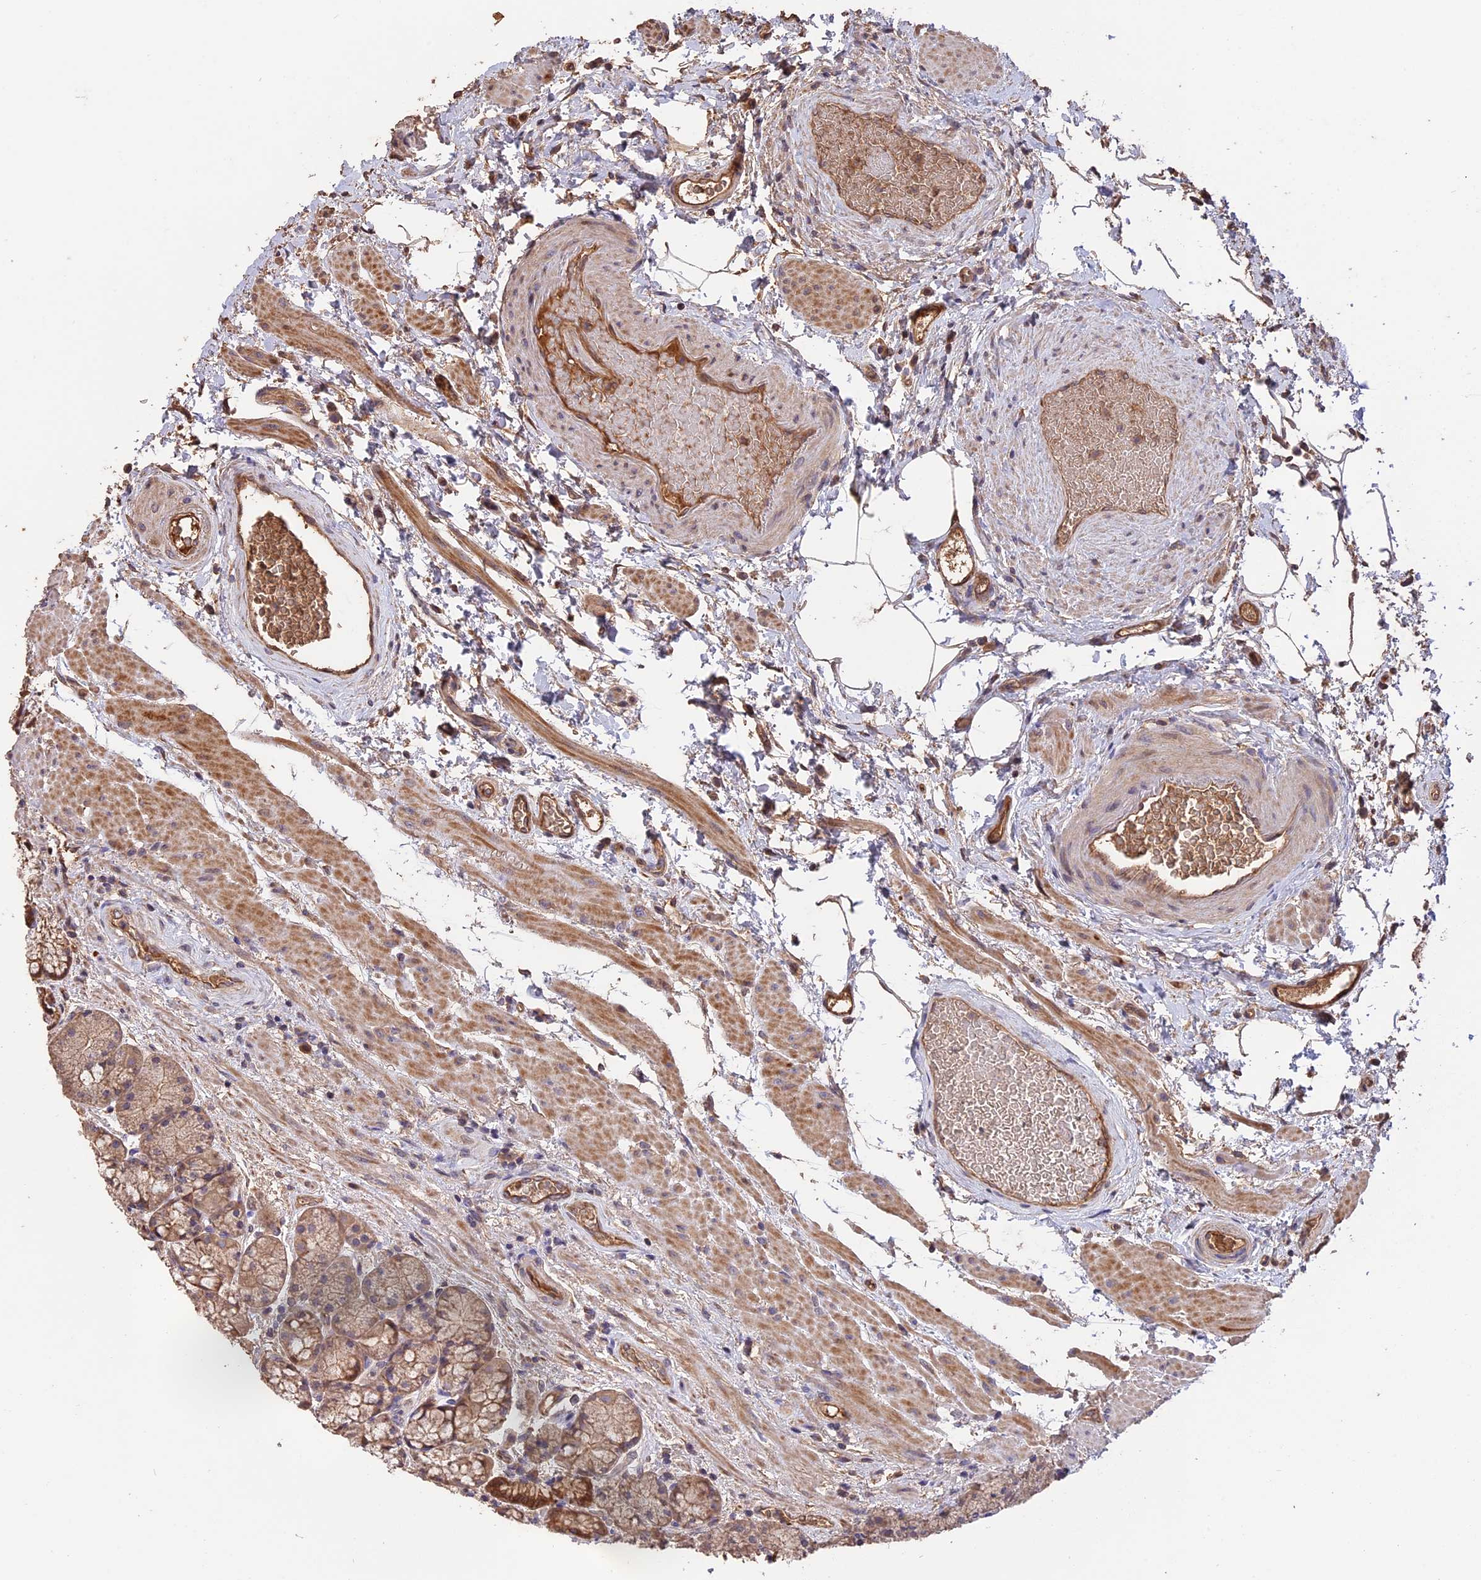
{"staining": {"intensity": "strong", "quantity": "25%-75%", "location": "cytoplasmic/membranous"}, "tissue": "stomach", "cell_type": "Glandular cells", "image_type": "normal", "snomed": [{"axis": "morphology", "description": "Normal tissue, NOS"}, {"axis": "topography", "description": "Stomach"}], "caption": "Immunohistochemistry (DAB) staining of unremarkable human stomach demonstrates strong cytoplasmic/membranous protein staining in about 25%-75% of glandular cells.", "gene": "RASAL1", "patient": {"sex": "male", "age": 63}}